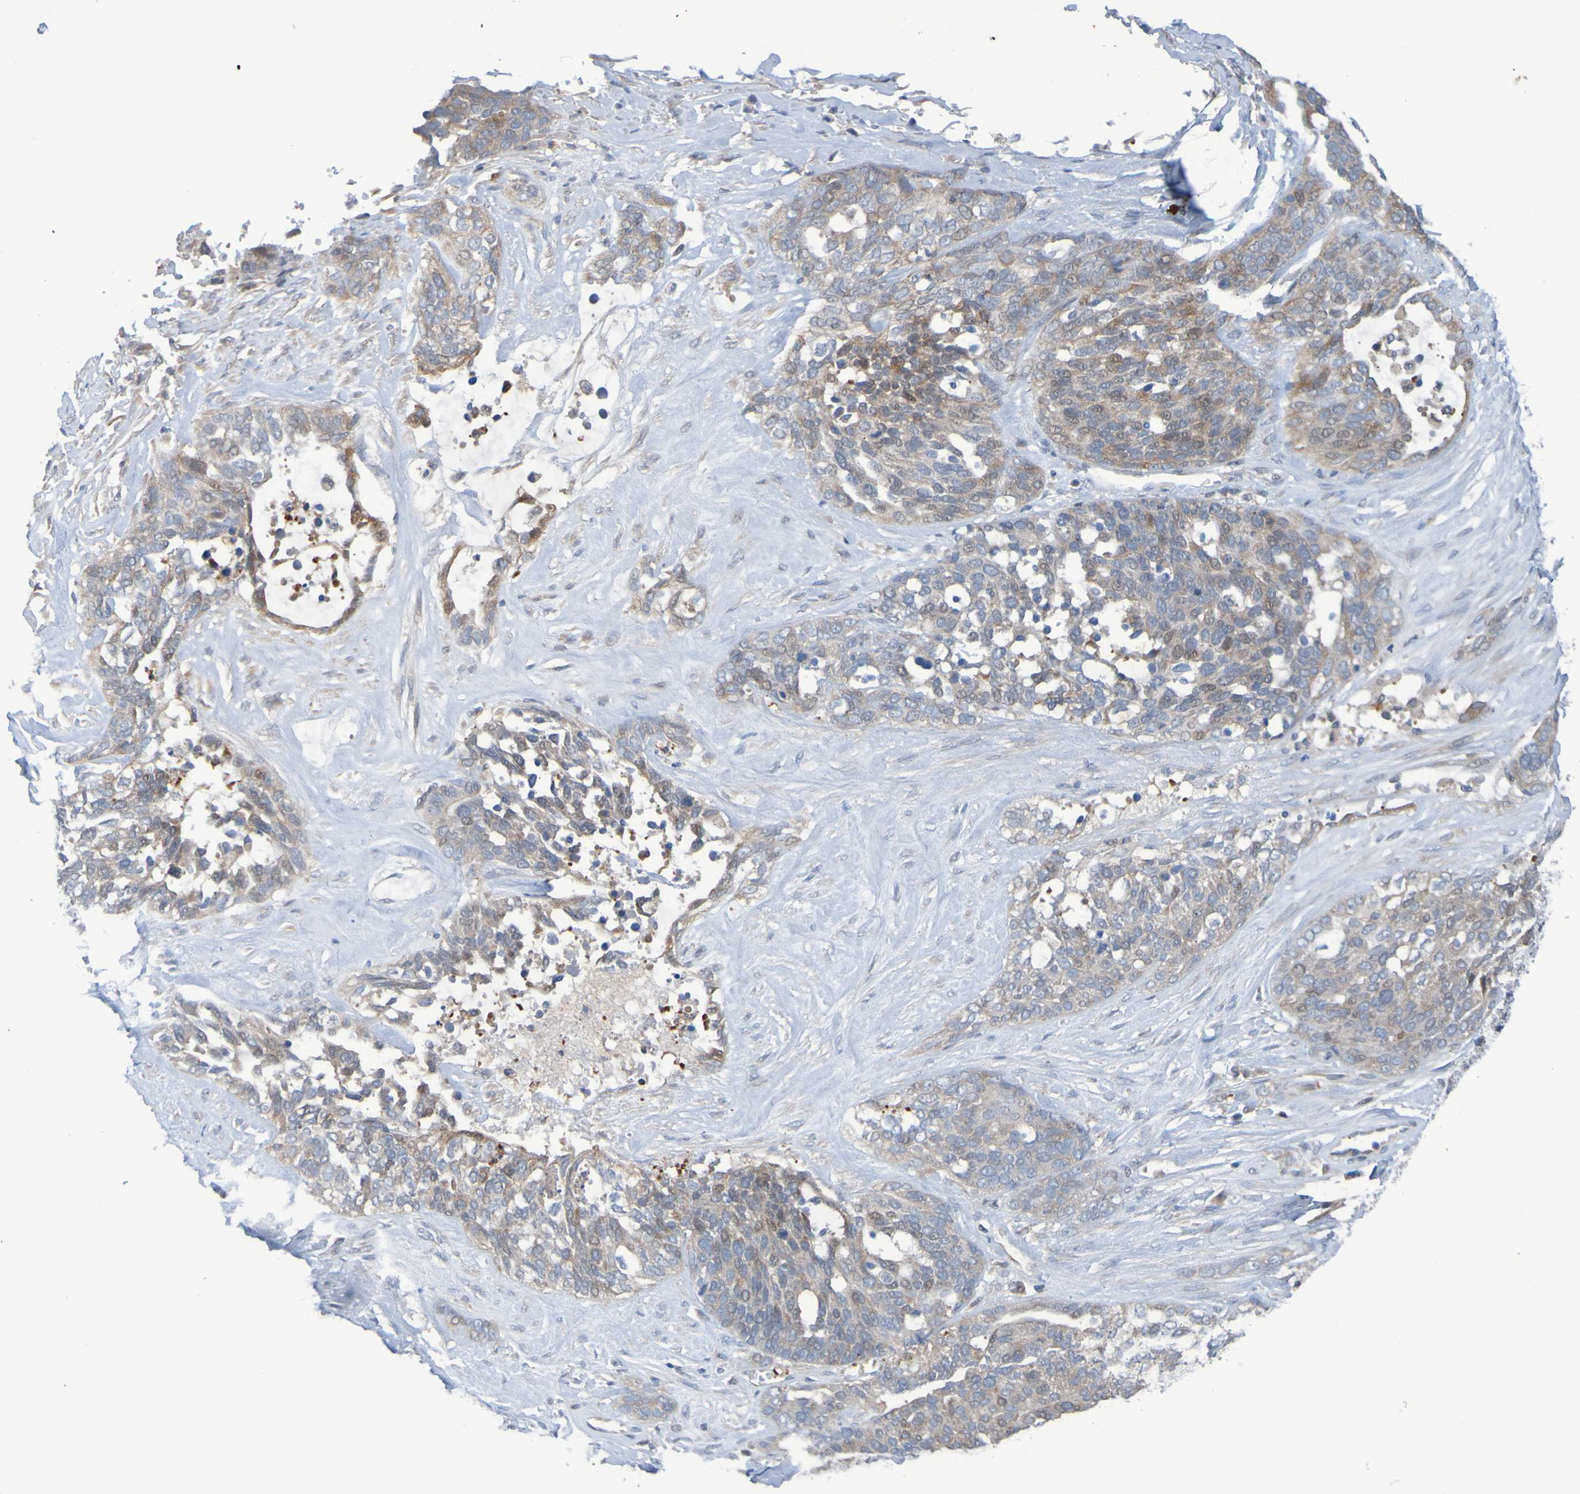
{"staining": {"intensity": "weak", "quantity": ">75%", "location": "cytoplasmic/membranous"}, "tissue": "ovarian cancer", "cell_type": "Tumor cells", "image_type": "cancer", "snomed": [{"axis": "morphology", "description": "Cystadenocarcinoma, serous, NOS"}, {"axis": "topography", "description": "Ovary"}], "caption": "Weak cytoplasmic/membranous expression is appreciated in approximately >75% of tumor cells in ovarian cancer.", "gene": "NPRL3", "patient": {"sex": "female", "age": 44}}